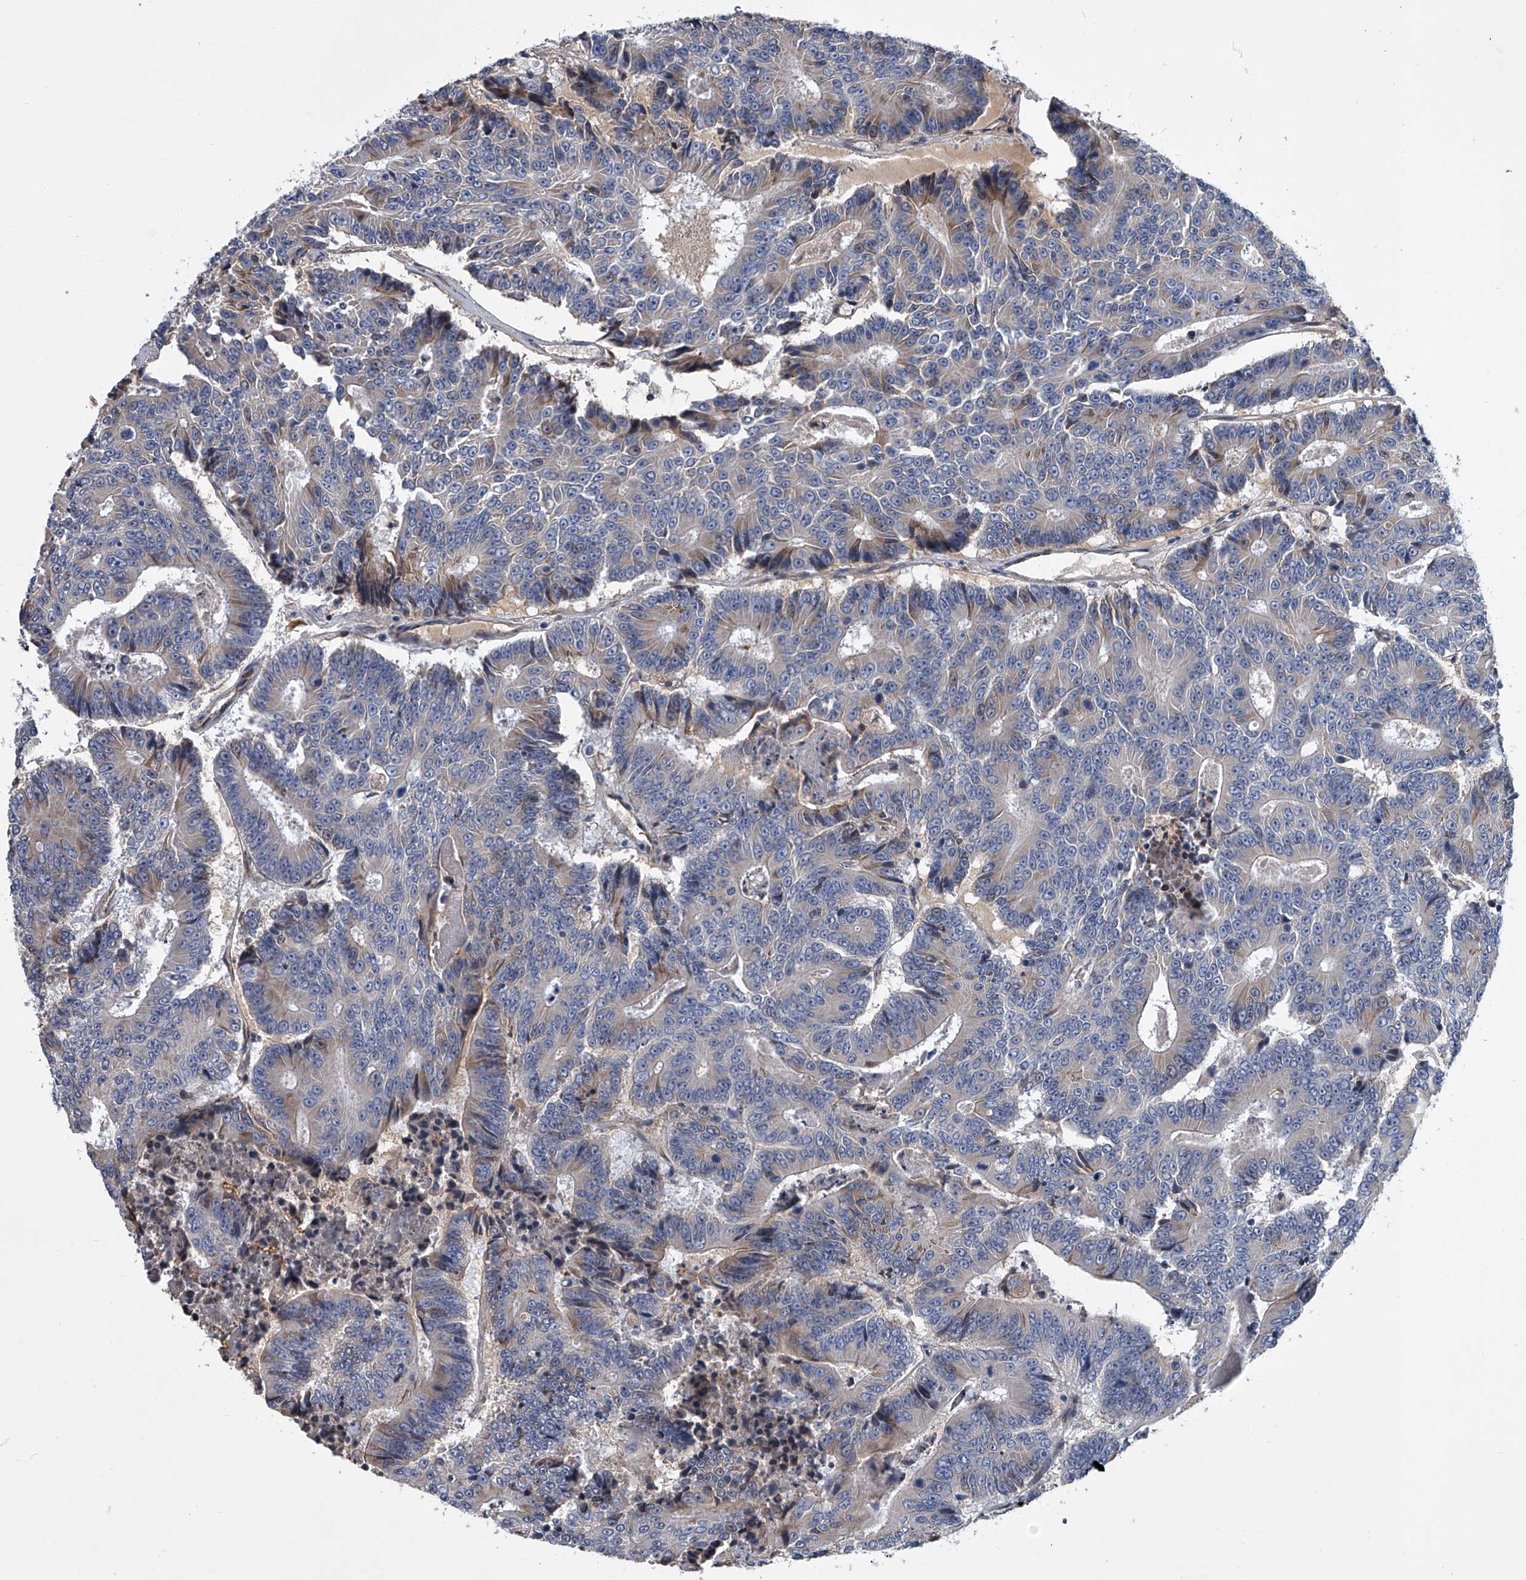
{"staining": {"intensity": "negative", "quantity": "none", "location": "none"}, "tissue": "colorectal cancer", "cell_type": "Tumor cells", "image_type": "cancer", "snomed": [{"axis": "morphology", "description": "Adenocarcinoma, NOS"}, {"axis": "topography", "description": "Colon"}], "caption": "There is no significant expression in tumor cells of colorectal cancer (adenocarcinoma). (Stains: DAB (3,3'-diaminobenzidine) immunohistochemistry (IHC) with hematoxylin counter stain, Microscopy: brightfield microscopy at high magnification).", "gene": "ABCG1", "patient": {"sex": "male", "age": 83}}